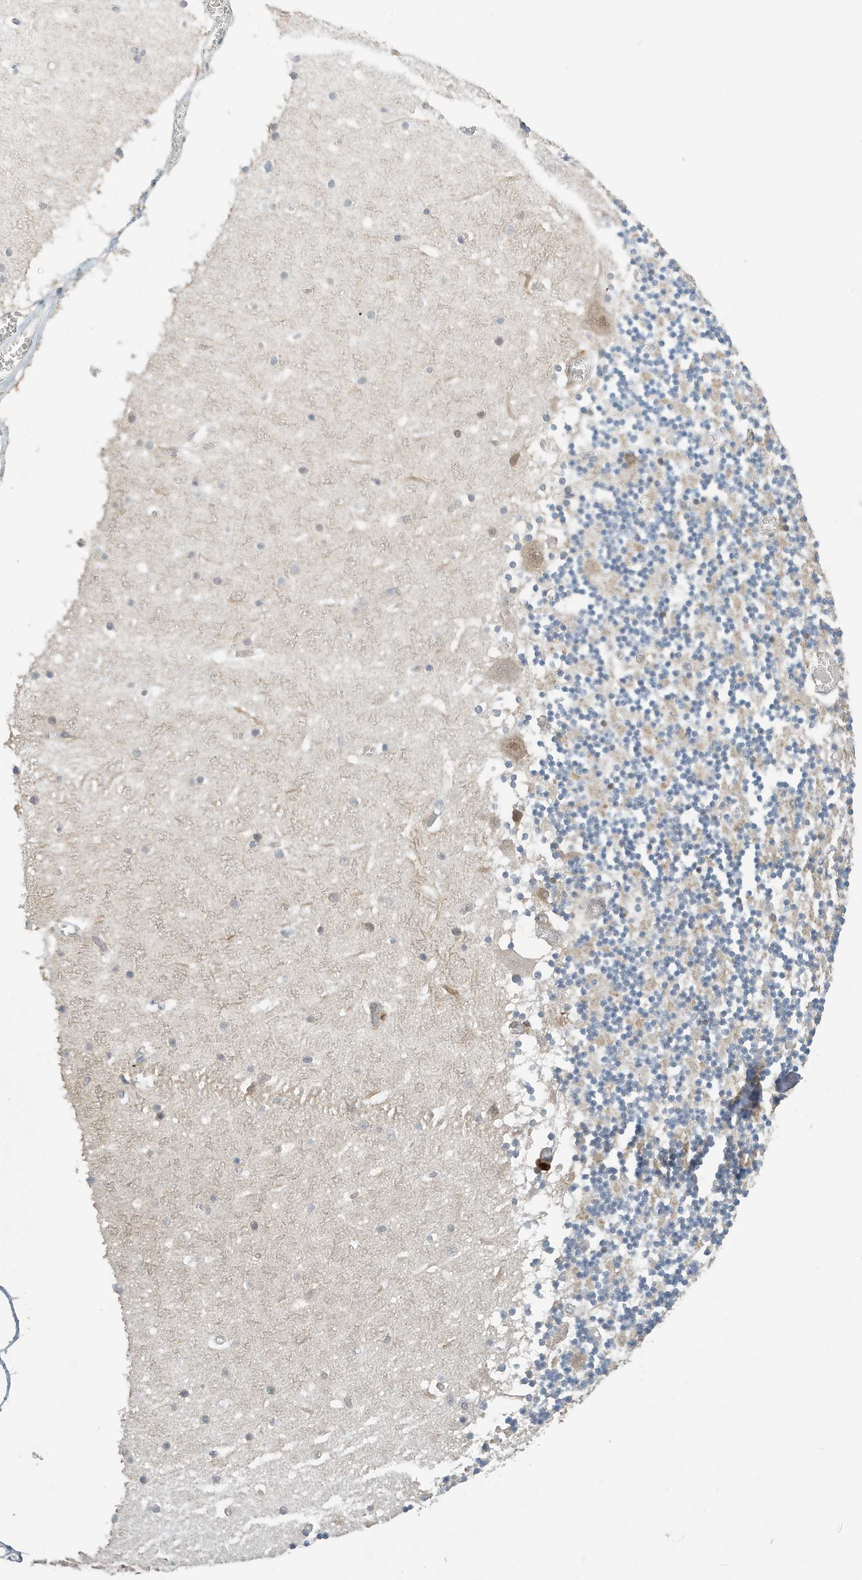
{"staining": {"intensity": "weak", "quantity": "25%-75%", "location": "cytoplasmic/membranous"}, "tissue": "cerebellum", "cell_type": "Cells in granular layer", "image_type": "normal", "snomed": [{"axis": "morphology", "description": "Normal tissue, NOS"}, {"axis": "topography", "description": "Cerebellum"}], "caption": "Cerebellum was stained to show a protein in brown. There is low levels of weak cytoplasmic/membranous staining in approximately 25%-75% of cells in granular layer. Nuclei are stained in blue.", "gene": "NCOA7", "patient": {"sex": "female", "age": 28}}